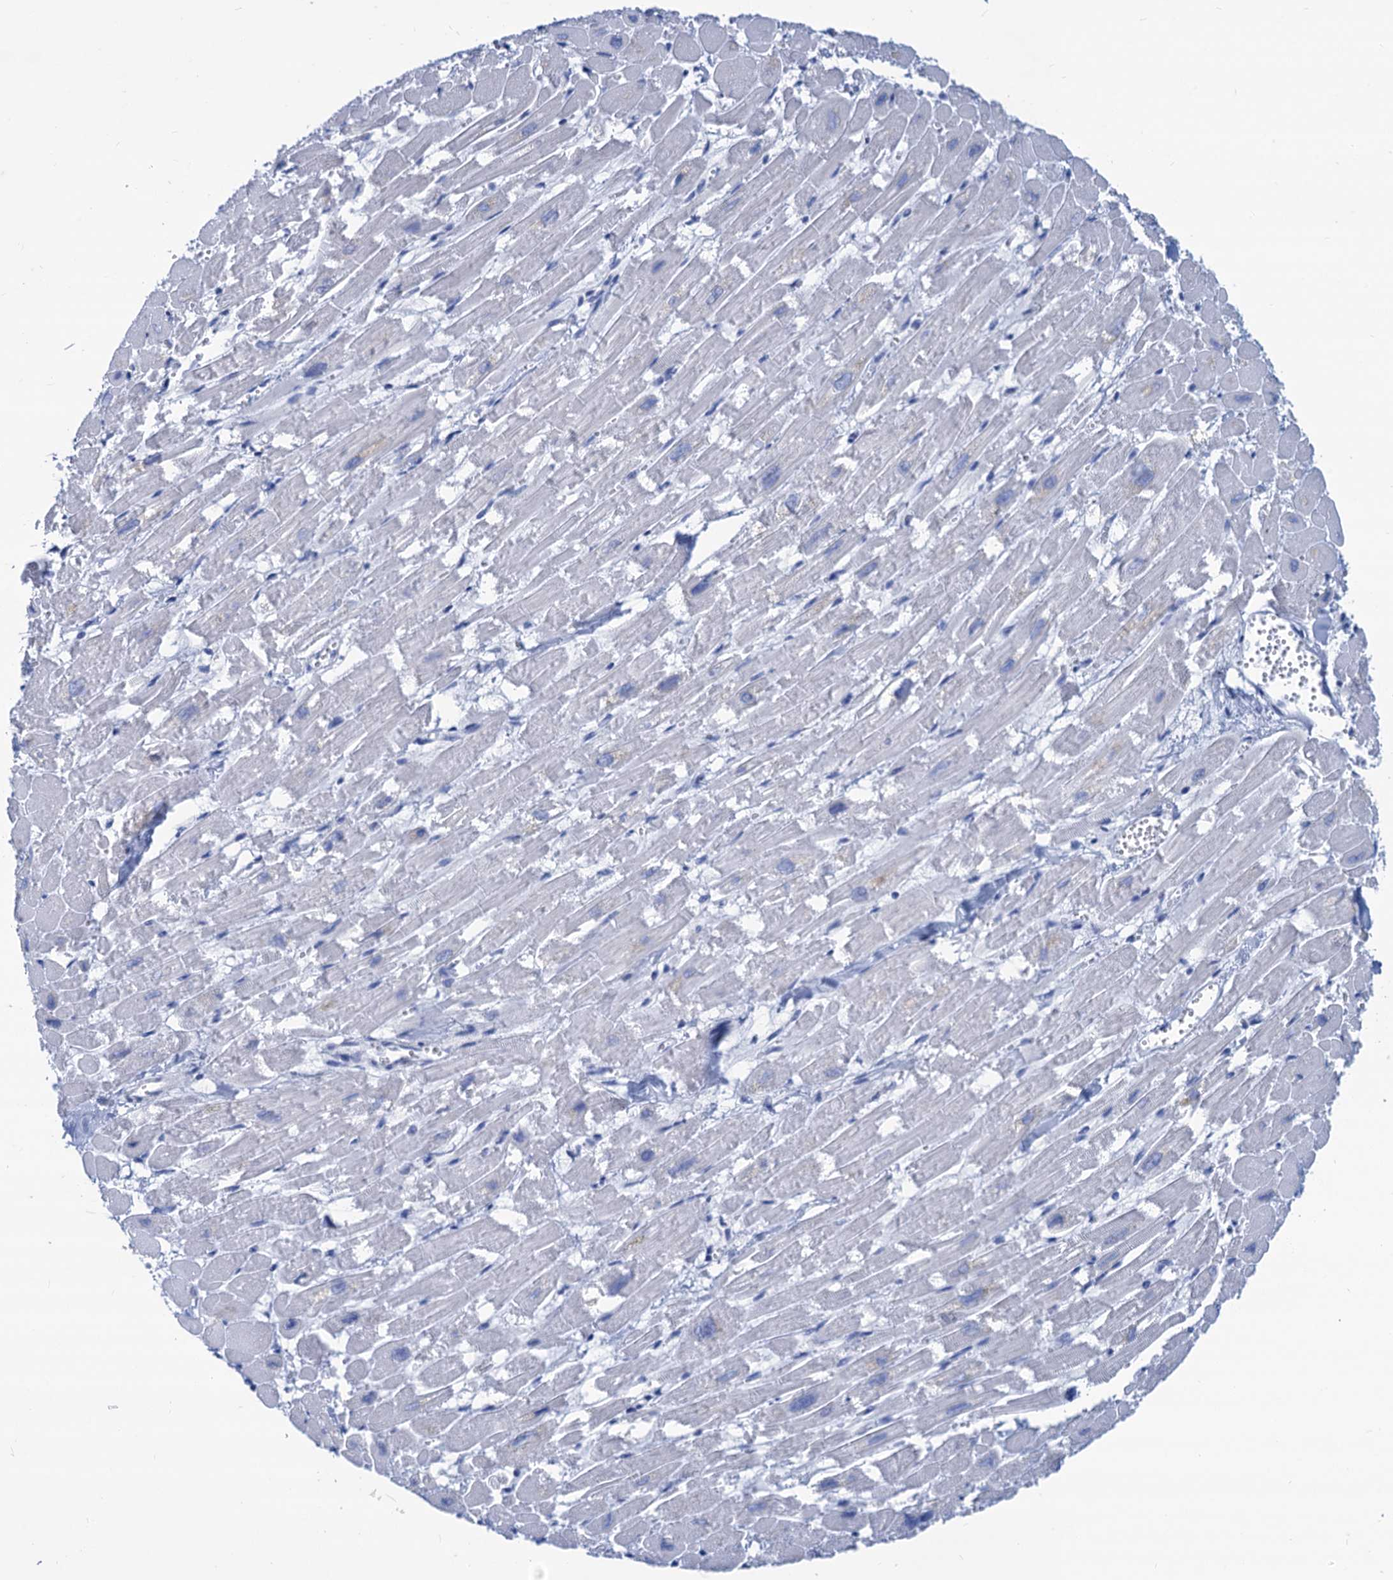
{"staining": {"intensity": "negative", "quantity": "none", "location": "none"}, "tissue": "heart muscle", "cell_type": "Cardiomyocytes", "image_type": "normal", "snomed": [{"axis": "morphology", "description": "Normal tissue, NOS"}, {"axis": "topography", "description": "Heart"}], "caption": "High magnification brightfield microscopy of benign heart muscle stained with DAB (3,3'-diaminobenzidine) (brown) and counterstained with hematoxylin (blue): cardiomyocytes show no significant expression.", "gene": "CABYR", "patient": {"sex": "male", "age": 54}}